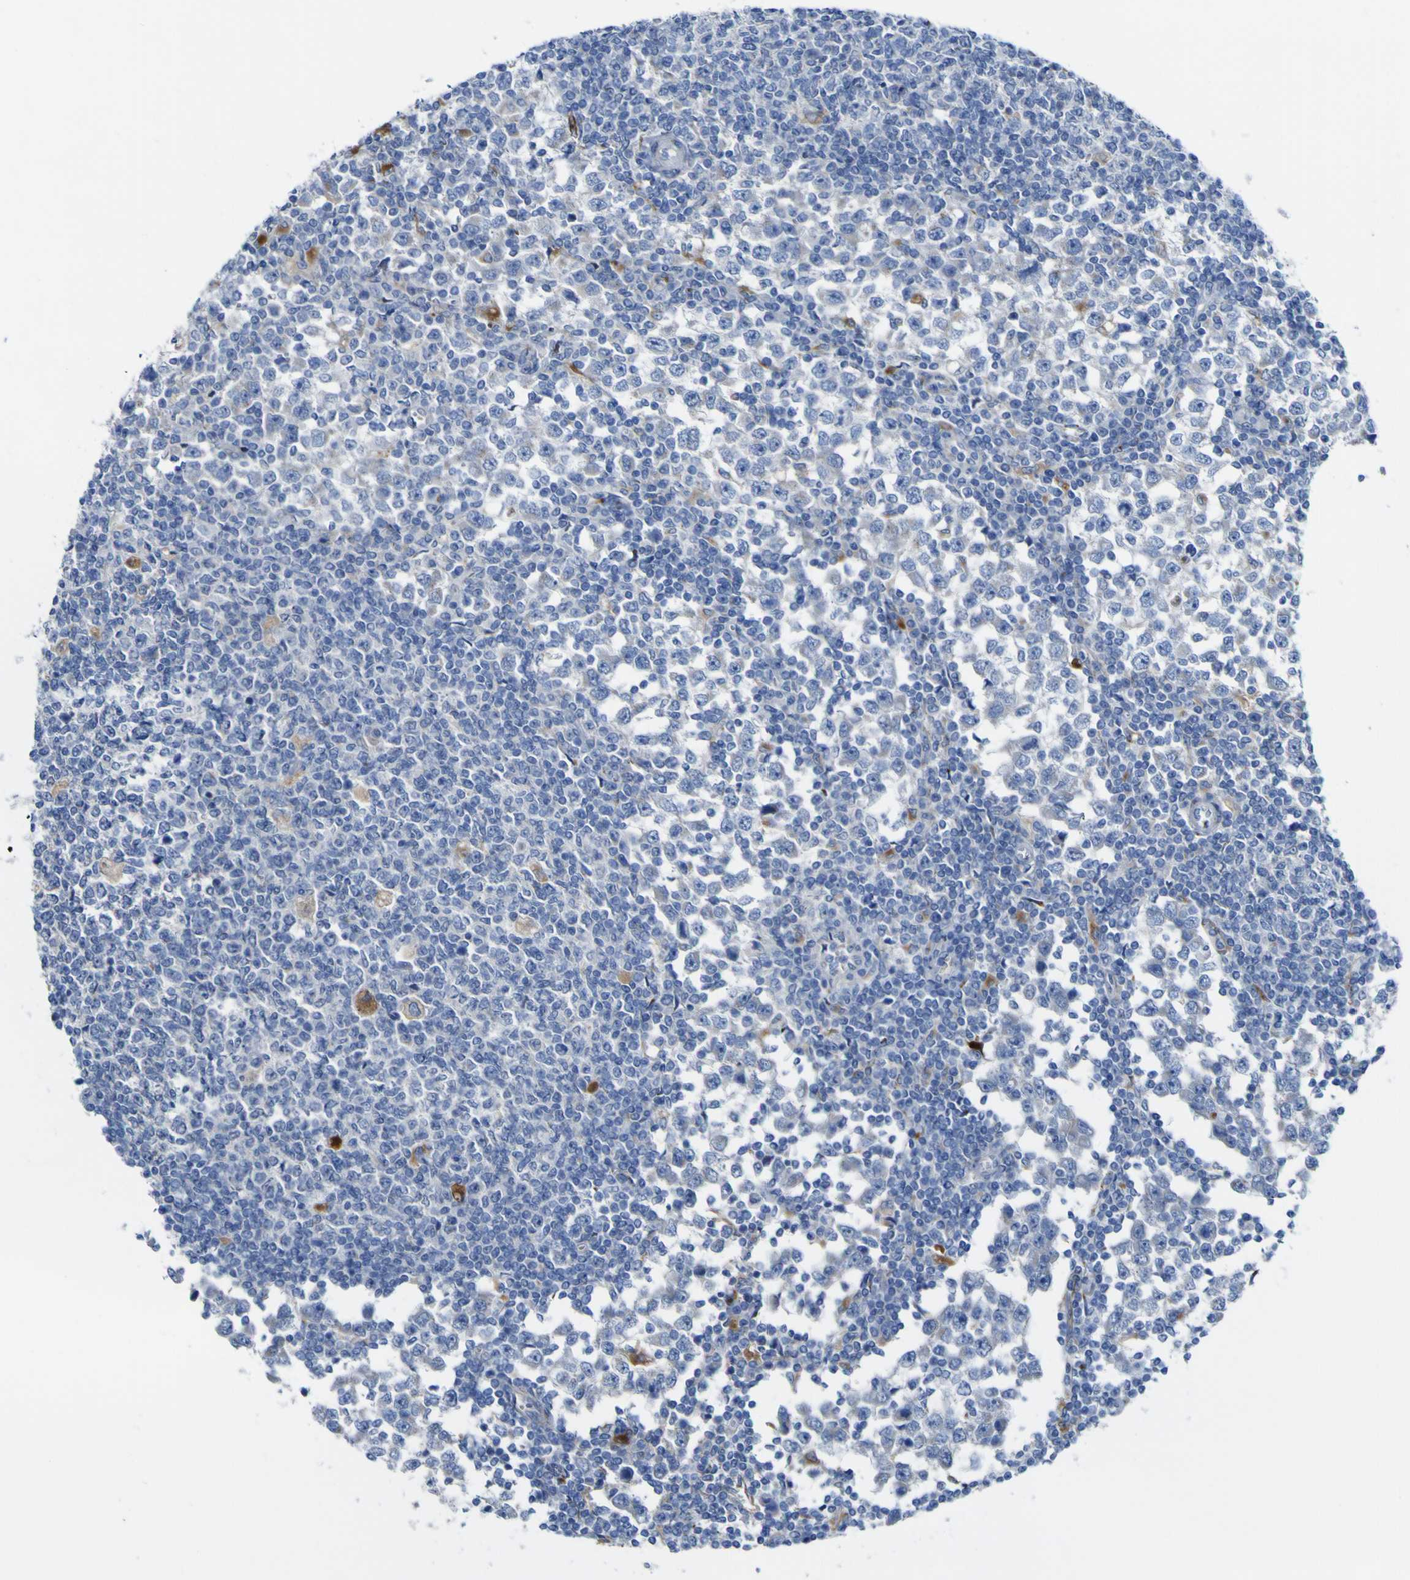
{"staining": {"intensity": "negative", "quantity": "none", "location": "none"}, "tissue": "testis cancer", "cell_type": "Tumor cells", "image_type": "cancer", "snomed": [{"axis": "morphology", "description": "Seminoma, NOS"}, {"axis": "topography", "description": "Testis"}], "caption": "The immunohistochemistry (IHC) photomicrograph has no significant positivity in tumor cells of testis seminoma tissue.", "gene": "PTPRF", "patient": {"sex": "male", "age": 65}}